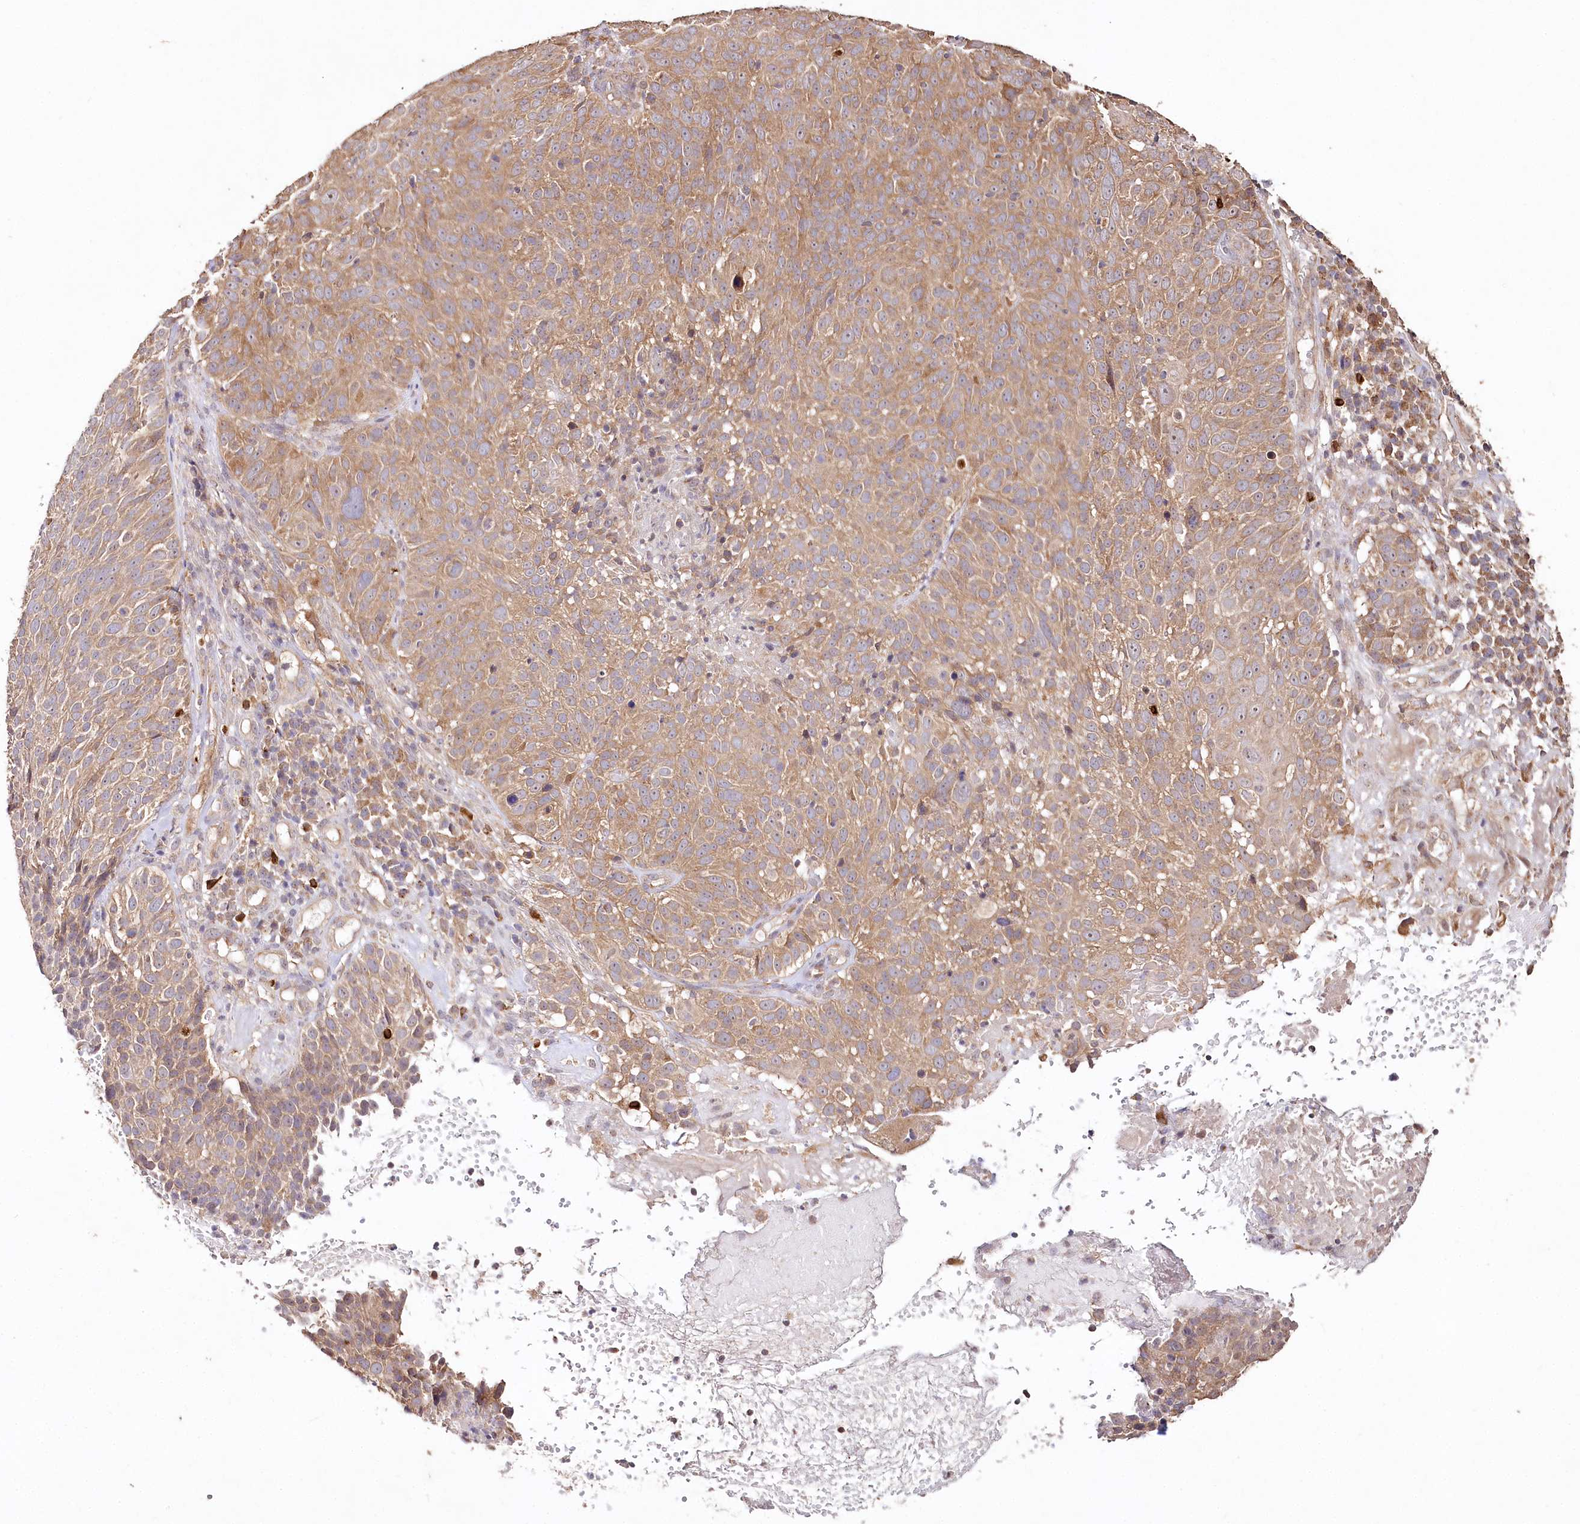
{"staining": {"intensity": "moderate", "quantity": ">75%", "location": "cytoplasmic/membranous"}, "tissue": "cervical cancer", "cell_type": "Tumor cells", "image_type": "cancer", "snomed": [{"axis": "morphology", "description": "Squamous cell carcinoma, NOS"}, {"axis": "topography", "description": "Cervix"}], "caption": "Tumor cells reveal medium levels of moderate cytoplasmic/membranous expression in approximately >75% of cells in human cervical cancer (squamous cell carcinoma).", "gene": "DMXL1", "patient": {"sex": "female", "age": 74}}